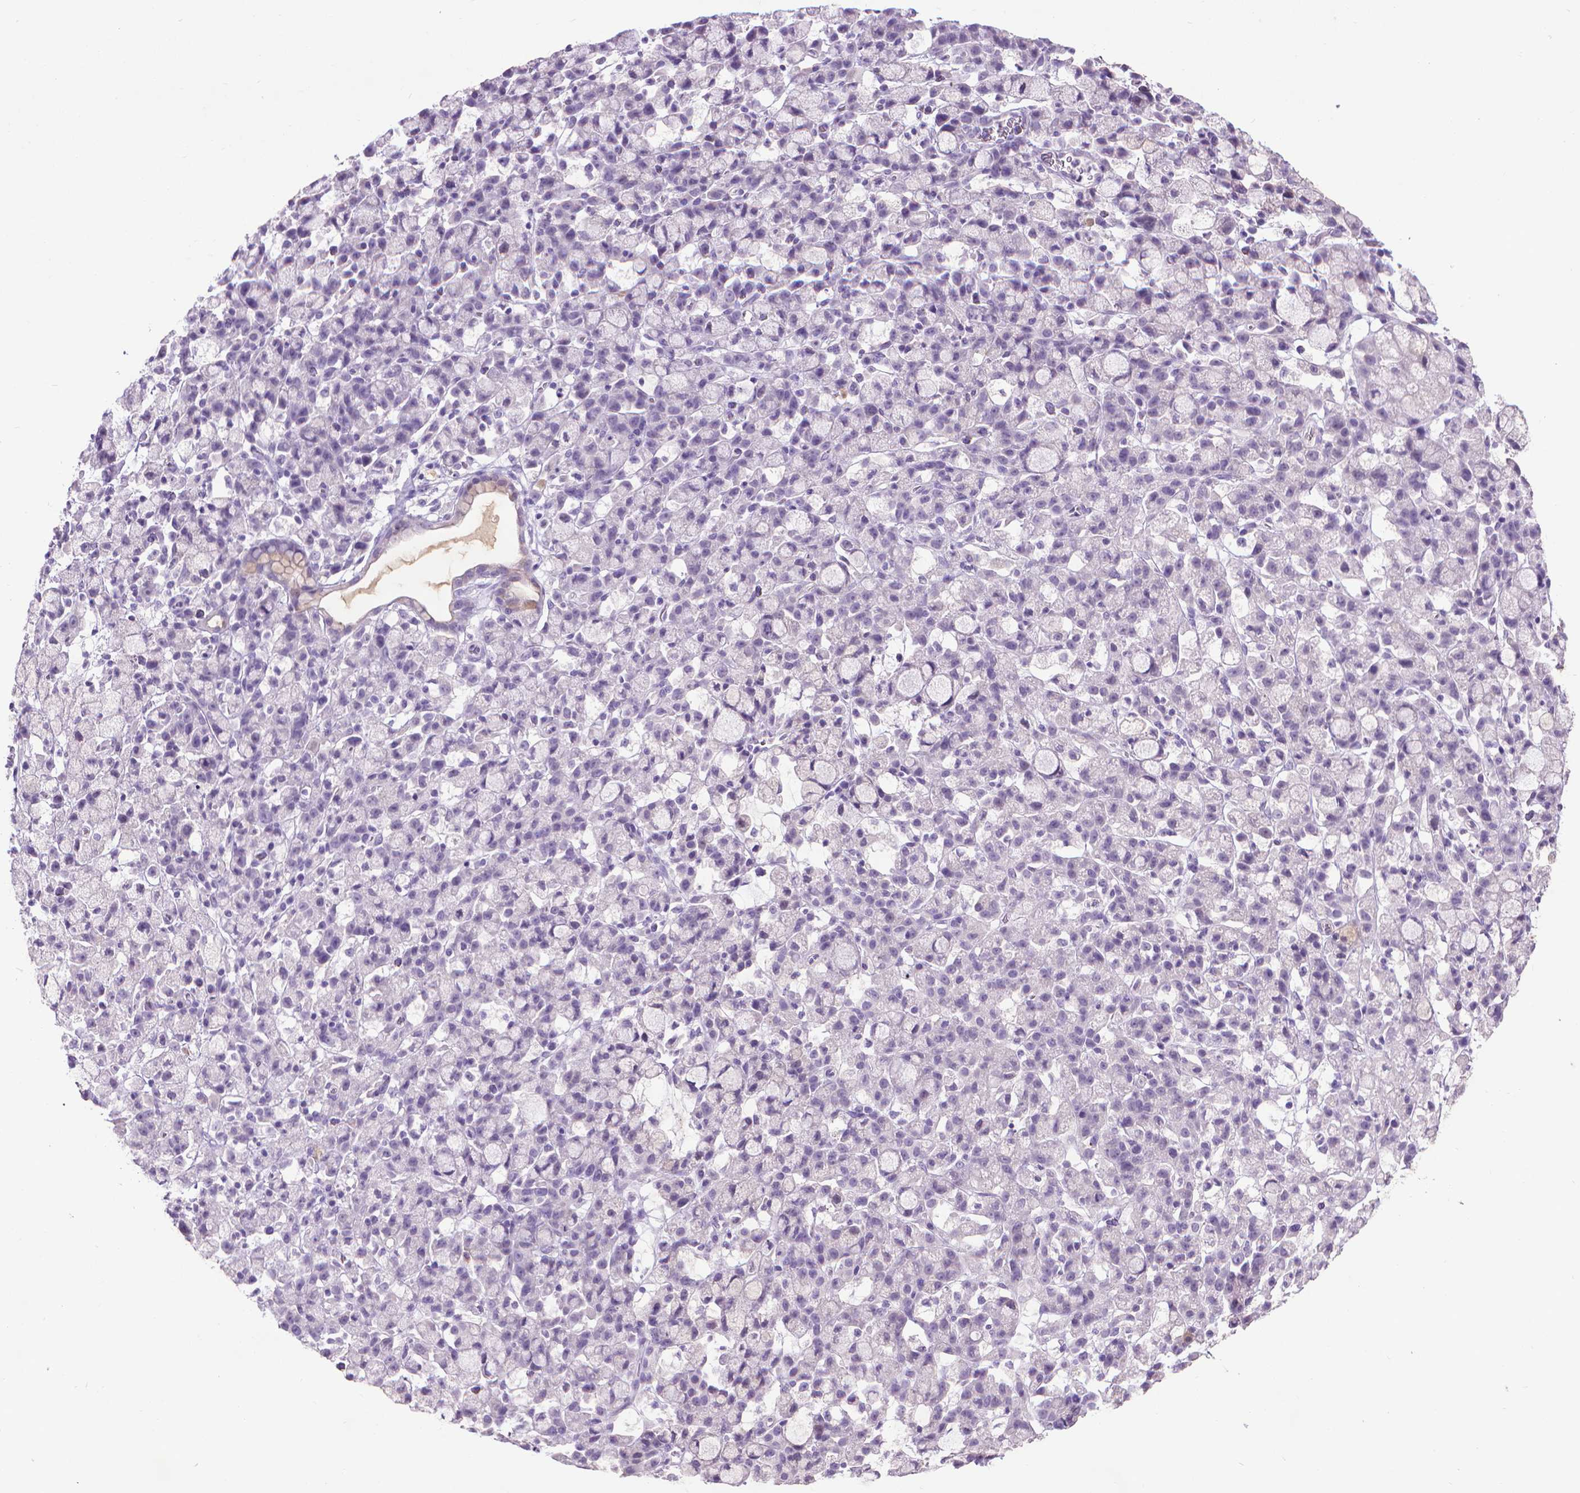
{"staining": {"intensity": "negative", "quantity": "none", "location": "none"}, "tissue": "stomach cancer", "cell_type": "Tumor cells", "image_type": "cancer", "snomed": [{"axis": "morphology", "description": "Adenocarcinoma, NOS"}, {"axis": "topography", "description": "Stomach"}], "caption": "There is no significant expression in tumor cells of adenocarcinoma (stomach).", "gene": "KRT5", "patient": {"sex": "male", "age": 58}}